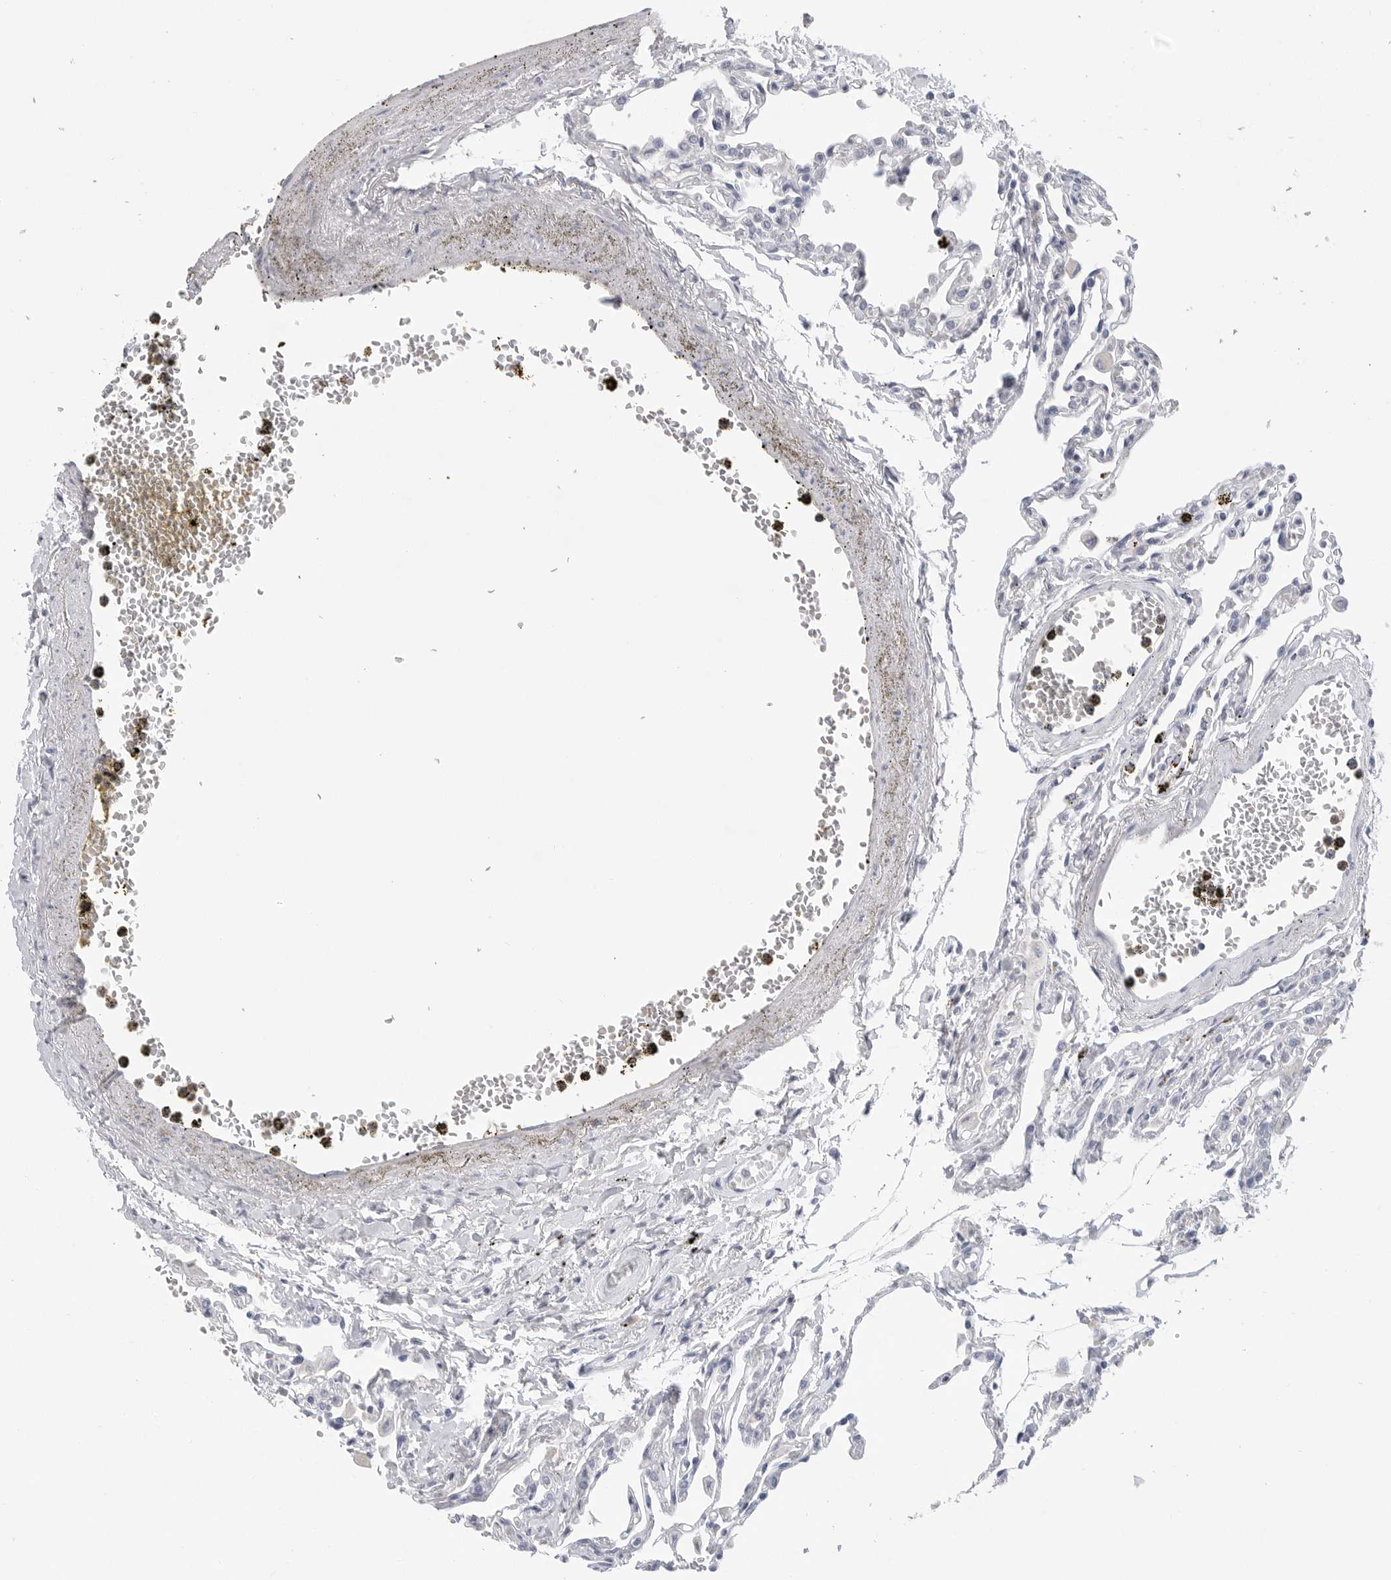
{"staining": {"intensity": "negative", "quantity": "none", "location": "none"}, "tissue": "lung", "cell_type": "Alveolar cells", "image_type": "normal", "snomed": [{"axis": "morphology", "description": "Normal tissue, NOS"}, {"axis": "topography", "description": "Bronchus"}, {"axis": "topography", "description": "Lung"}], "caption": "High power microscopy image of an immunohistochemistry image of benign lung, revealing no significant positivity in alveolar cells. The staining is performed using DAB (3,3'-diaminobenzidine) brown chromogen with nuclei counter-stained in using hematoxylin.", "gene": "CAMK2B", "patient": {"sex": "female", "age": 49}}